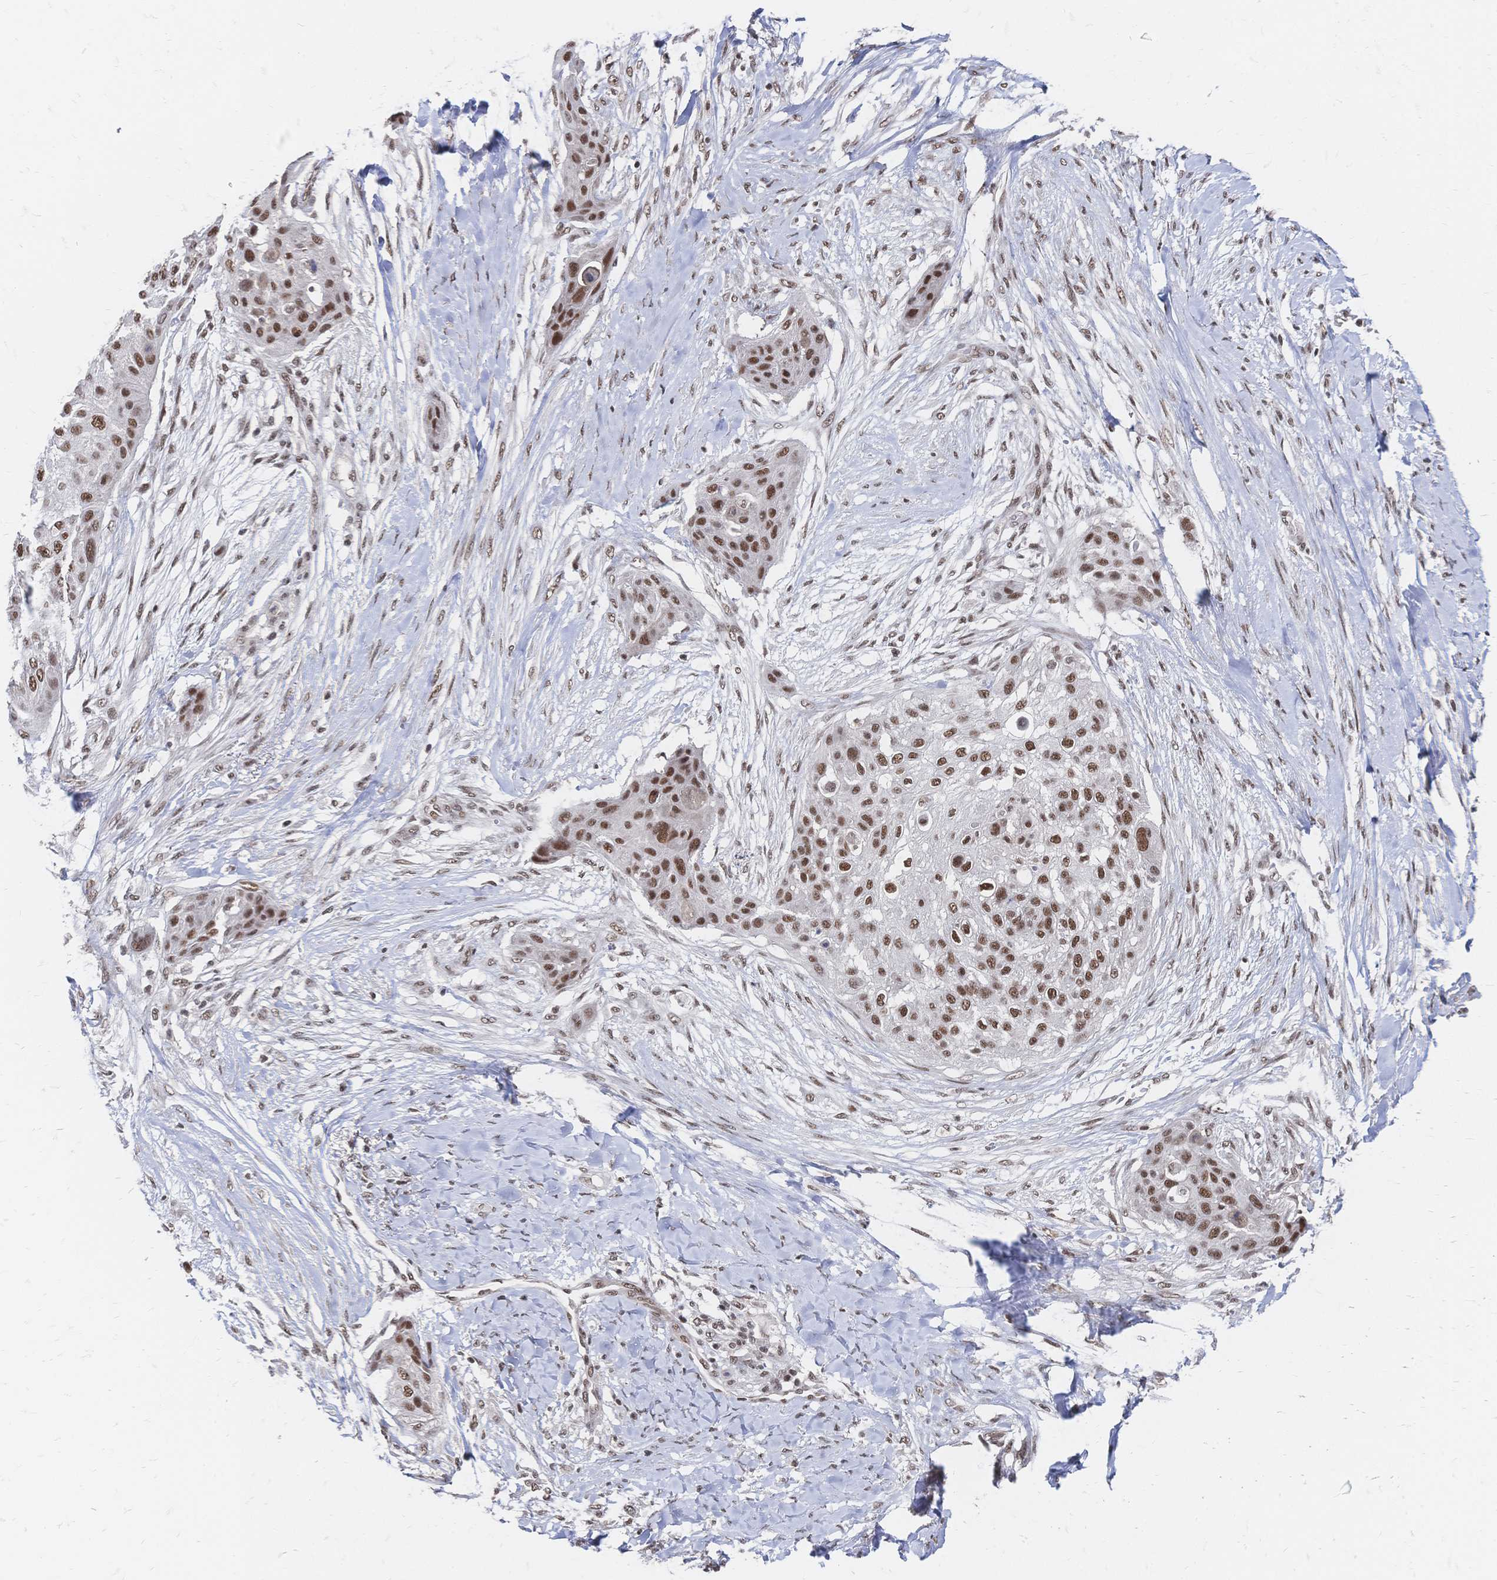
{"staining": {"intensity": "moderate", "quantity": ">75%", "location": "nuclear"}, "tissue": "skin cancer", "cell_type": "Tumor cells", "image_type": "cancer", "snomed": [{"axis": "morphology", "description": "Squamous cell carcinoma, NOS"}, {"axis": "topography", "description": "Skin"}], "caption": "Immunohistochemistry of squamous cell carcinoma (skin) exhibits medium levels of moderate nuclear expression in approximately >75% of tumor cells. (DAB (3,3'-diaminobenzidine) IHC with brightfield microscopy, high magnification).", "gene": "NELFA", "patient": {"sex": "female", "age": 87}}